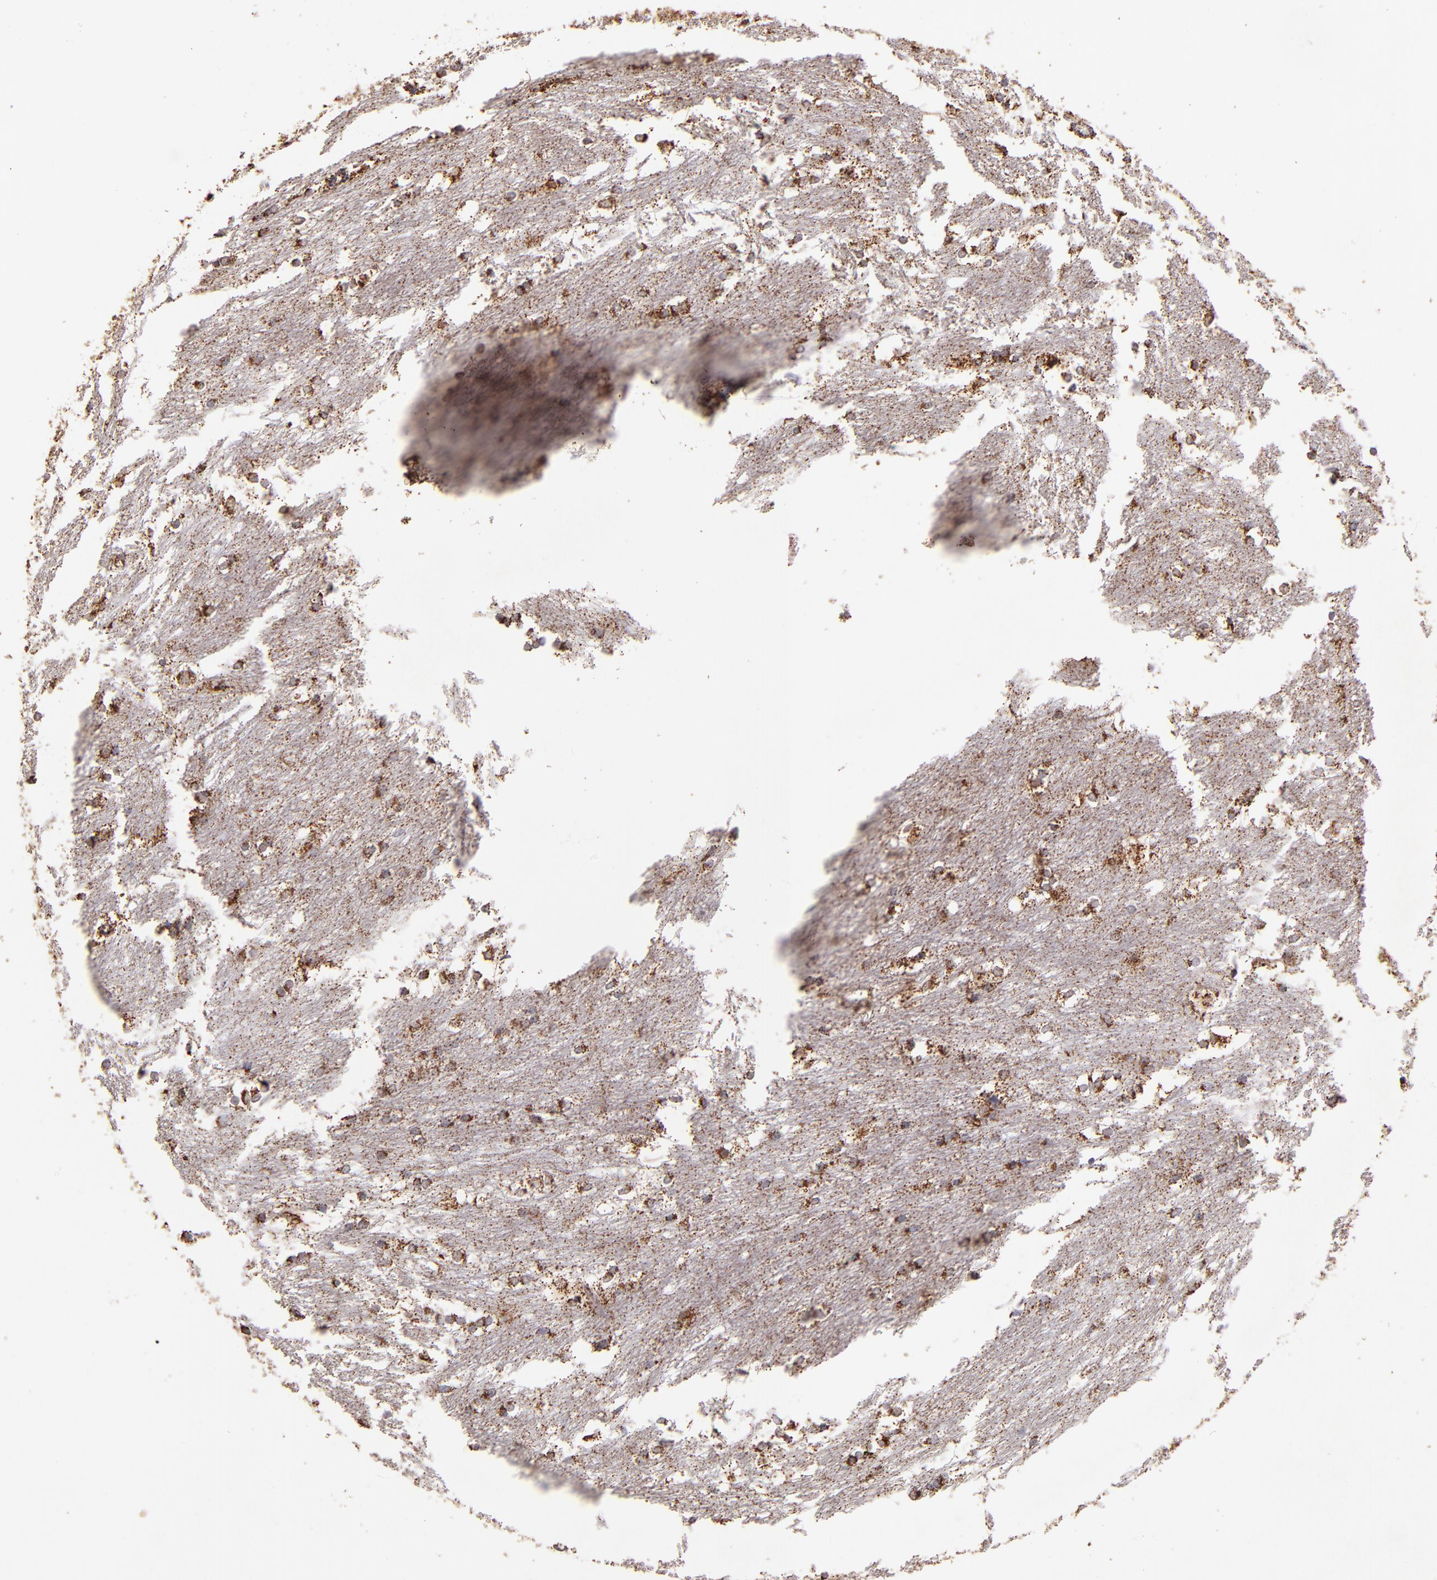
{"staining": {"intensity": "moderate", "quantity": ">75%", "location": "cytoplasmic/membranous"}, "tissue": "caudate", "cell_type": "Glial cells", "image_type": "normal", "snomed": [{"axis": "morphology", "description": "Normal tissue, NOS"}, {"axis": "topography", "description": "Lateral ventricle wall"}], "caption": "Immunohistochemical staining of normal human caudate reveals >75% levels of moderate cytoplasmic/membranous protein expression in approximately >75% of glial cells. The protein is shown in brown color, while the nuclei are stained blue.", "gene": "DLST", "patient": {"sex": "female", "age": 19}}